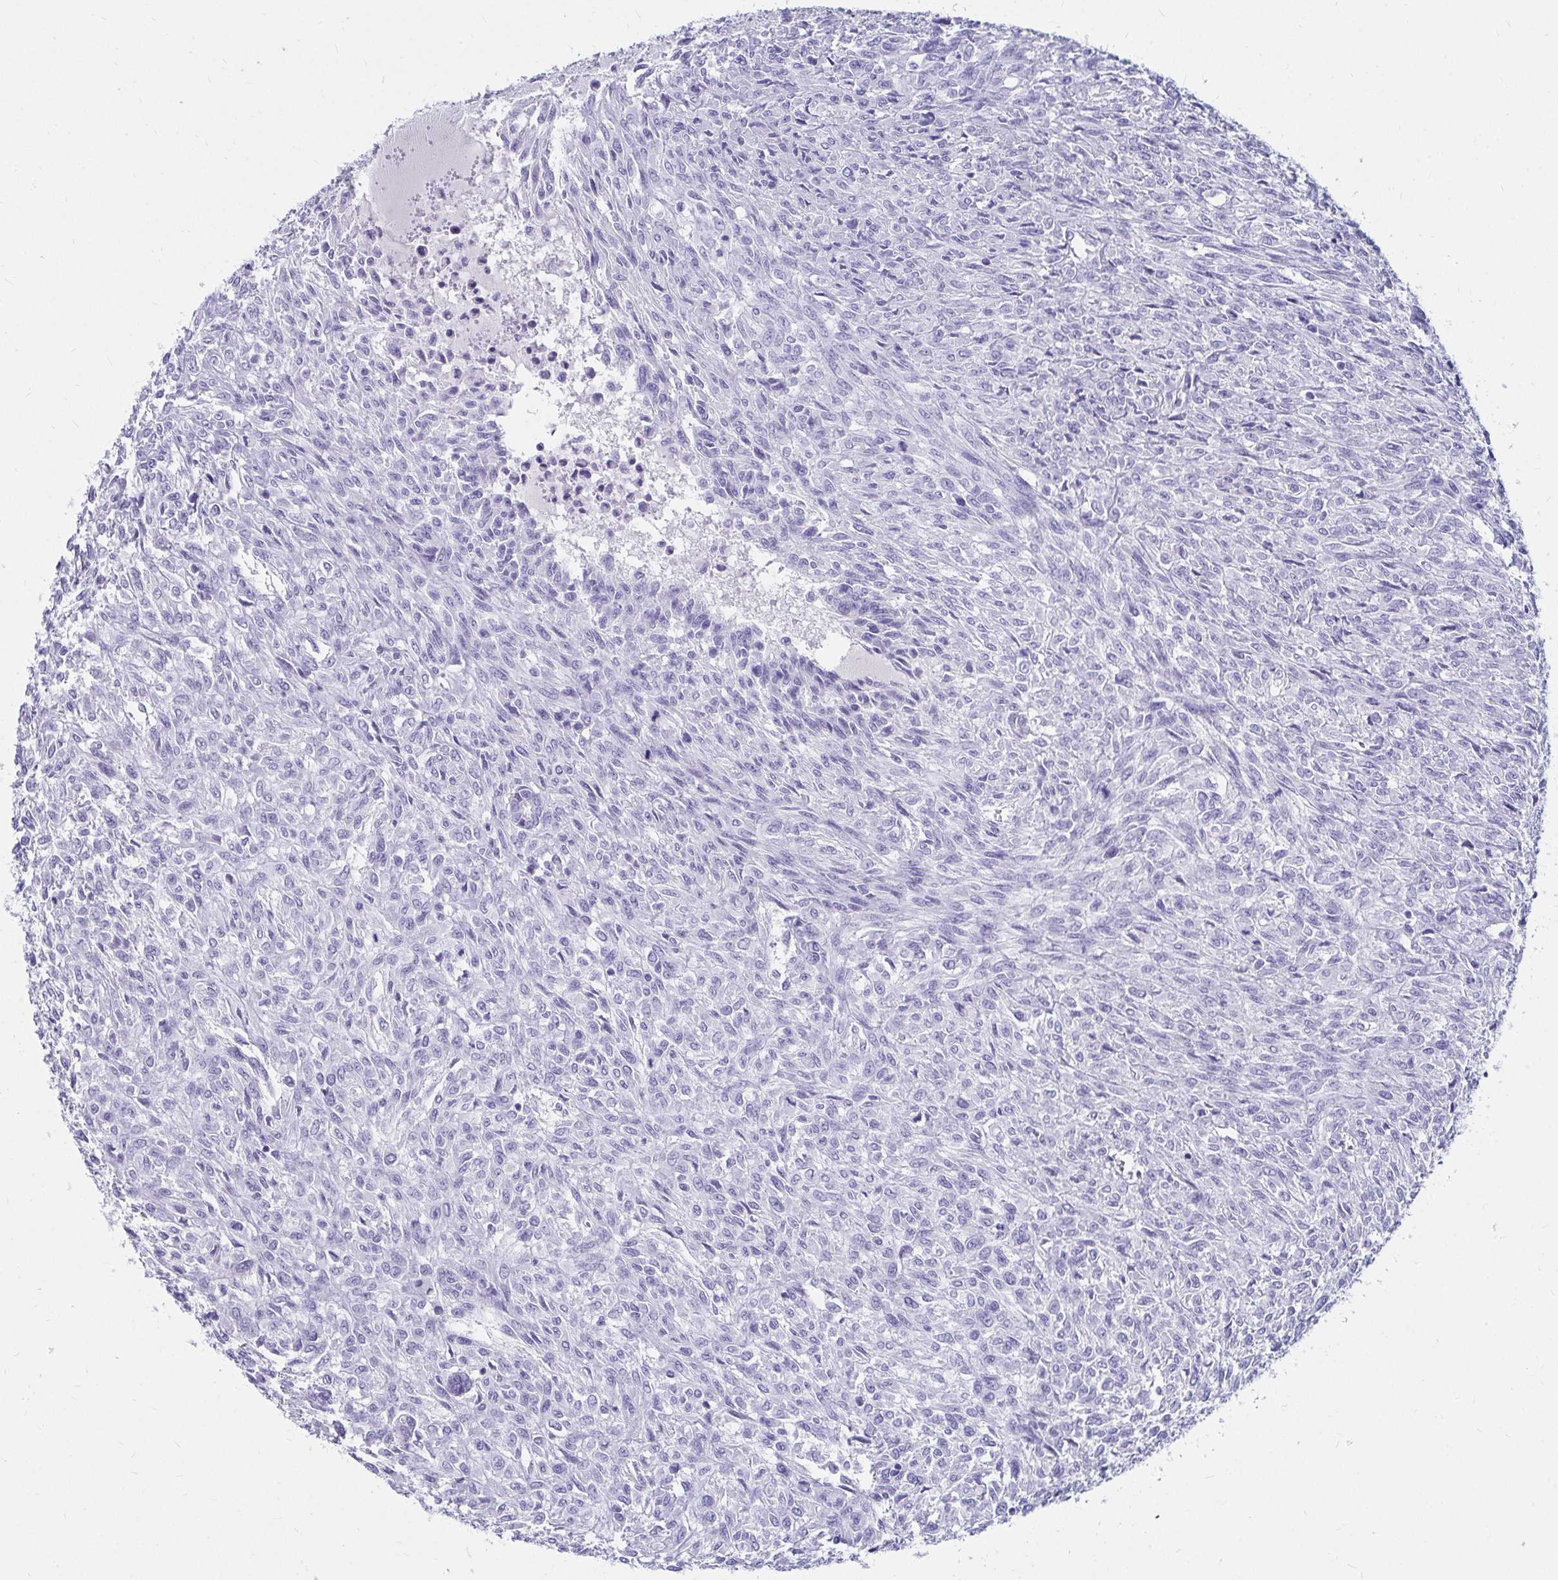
{"staining": {"intensity": "negative", "quantity": "none", "location": "none"}, "tissue": "renal cancer", "cell_type": "Tumor cells", "image_type": "cancer", "snomed": [{"axis": "morphology", "description": "Adenocarcinoma, NOS"}, {"axis": "topography", "description": "Kidney"}], "caption": "IHC histopathology image of renal cancer (adenocarcinoma) stained for a protein (brown), which reveals no staining in tumor cells. (DAB (3,3'-diaminobenzidine) immunohistochemistry (IHC) visualized using brightfield microscopy, high magnification).", "gene": "DPEP3", "patient": {"sex": "male", "age": 58}}